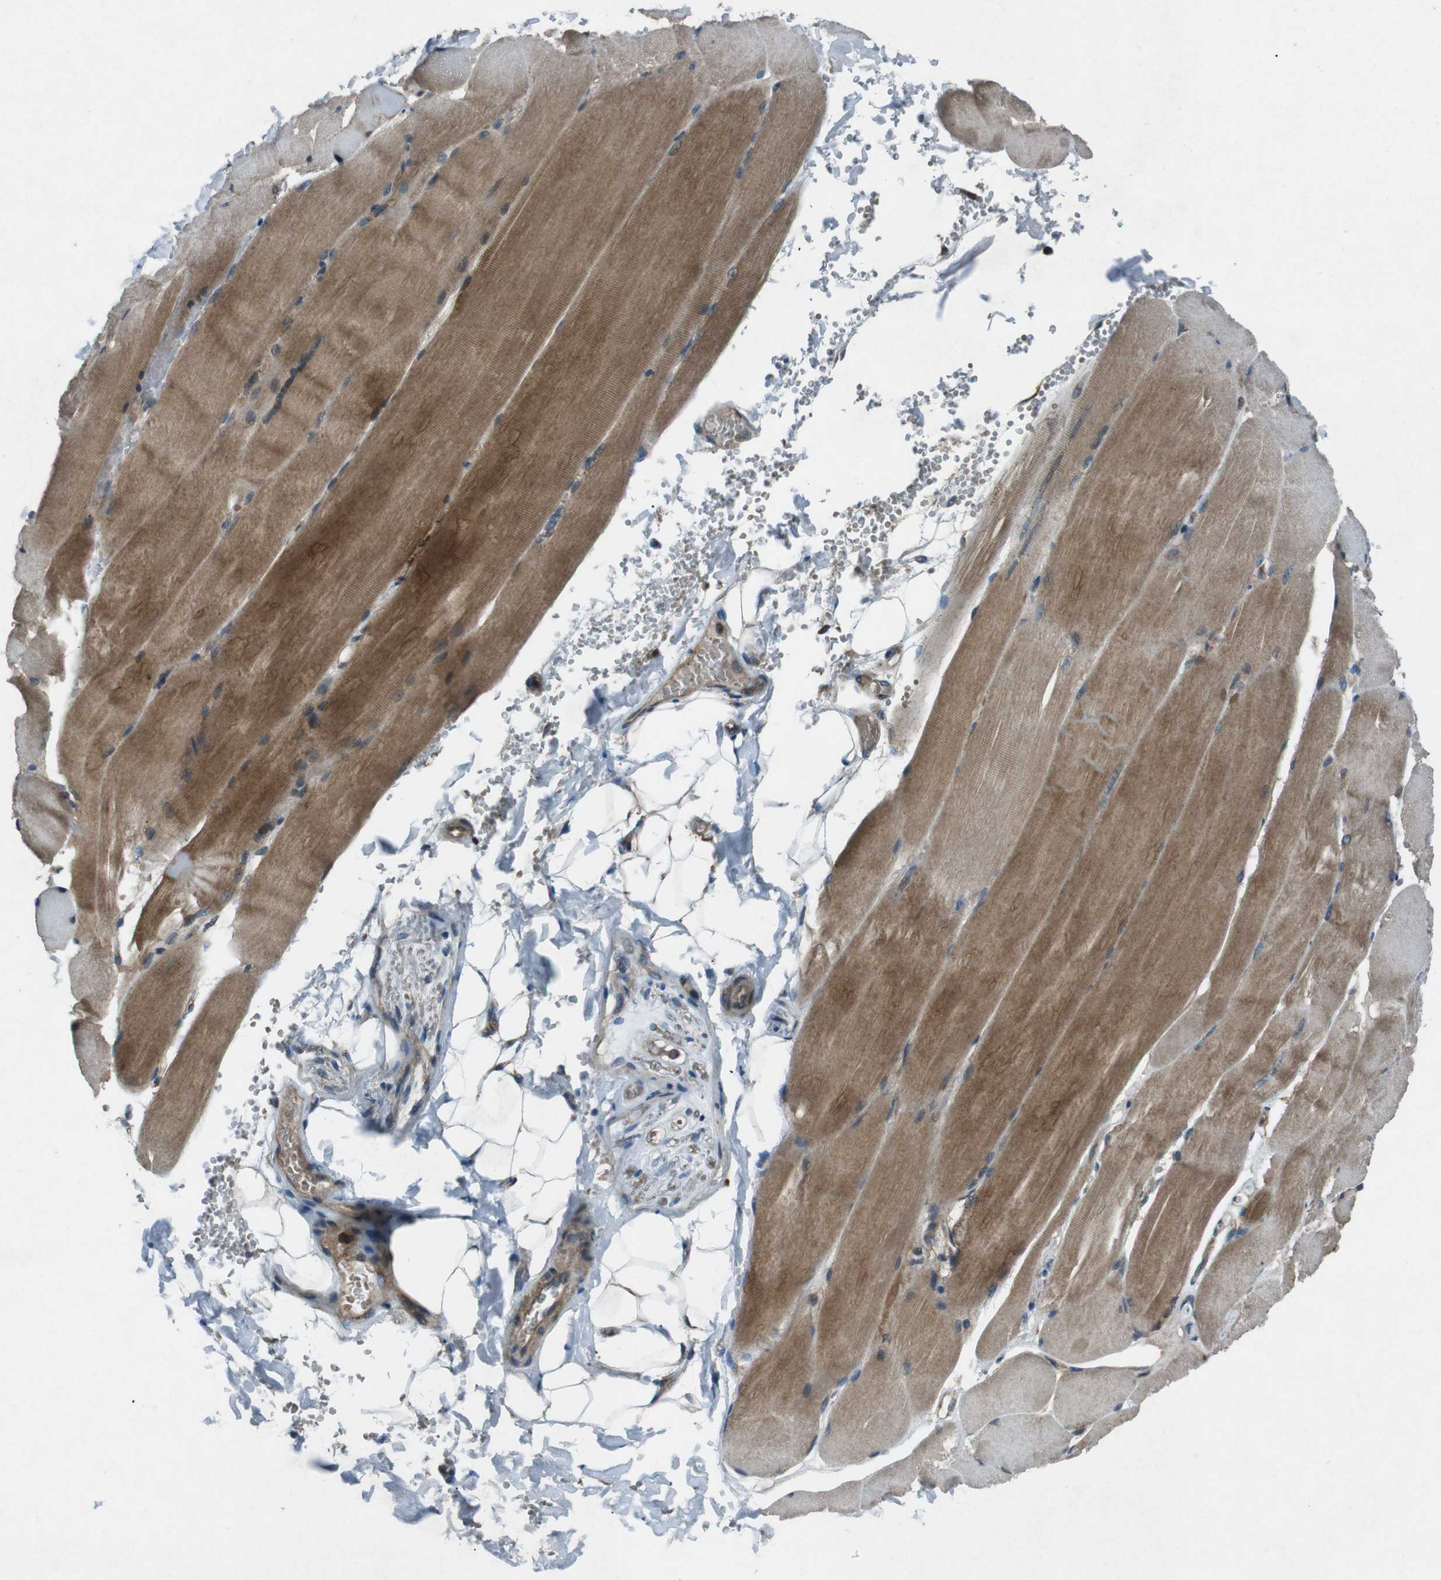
{"staining": {"intensity": "moderate", "quantity": ">75%", "location": "cytoplasmic/membranous"}, "tissue": "skeletal muscle", "cell_type": "Myocytes", "image_type": "normal", "snomed": [{"axis": "morphology", "description": "Normal tissue, NOS"}, {"axis": "topography", "description": "Skin"}, {"axis": "topography", "description": "Skeletal muscle"}], "caption": "Benign skeletal muscle demonstrates moderate cytoplasmic/membranous expression in about >75% of myocytes.", "gene": "SLC27A4", "patient": {"sex": "male", "age": 83}}